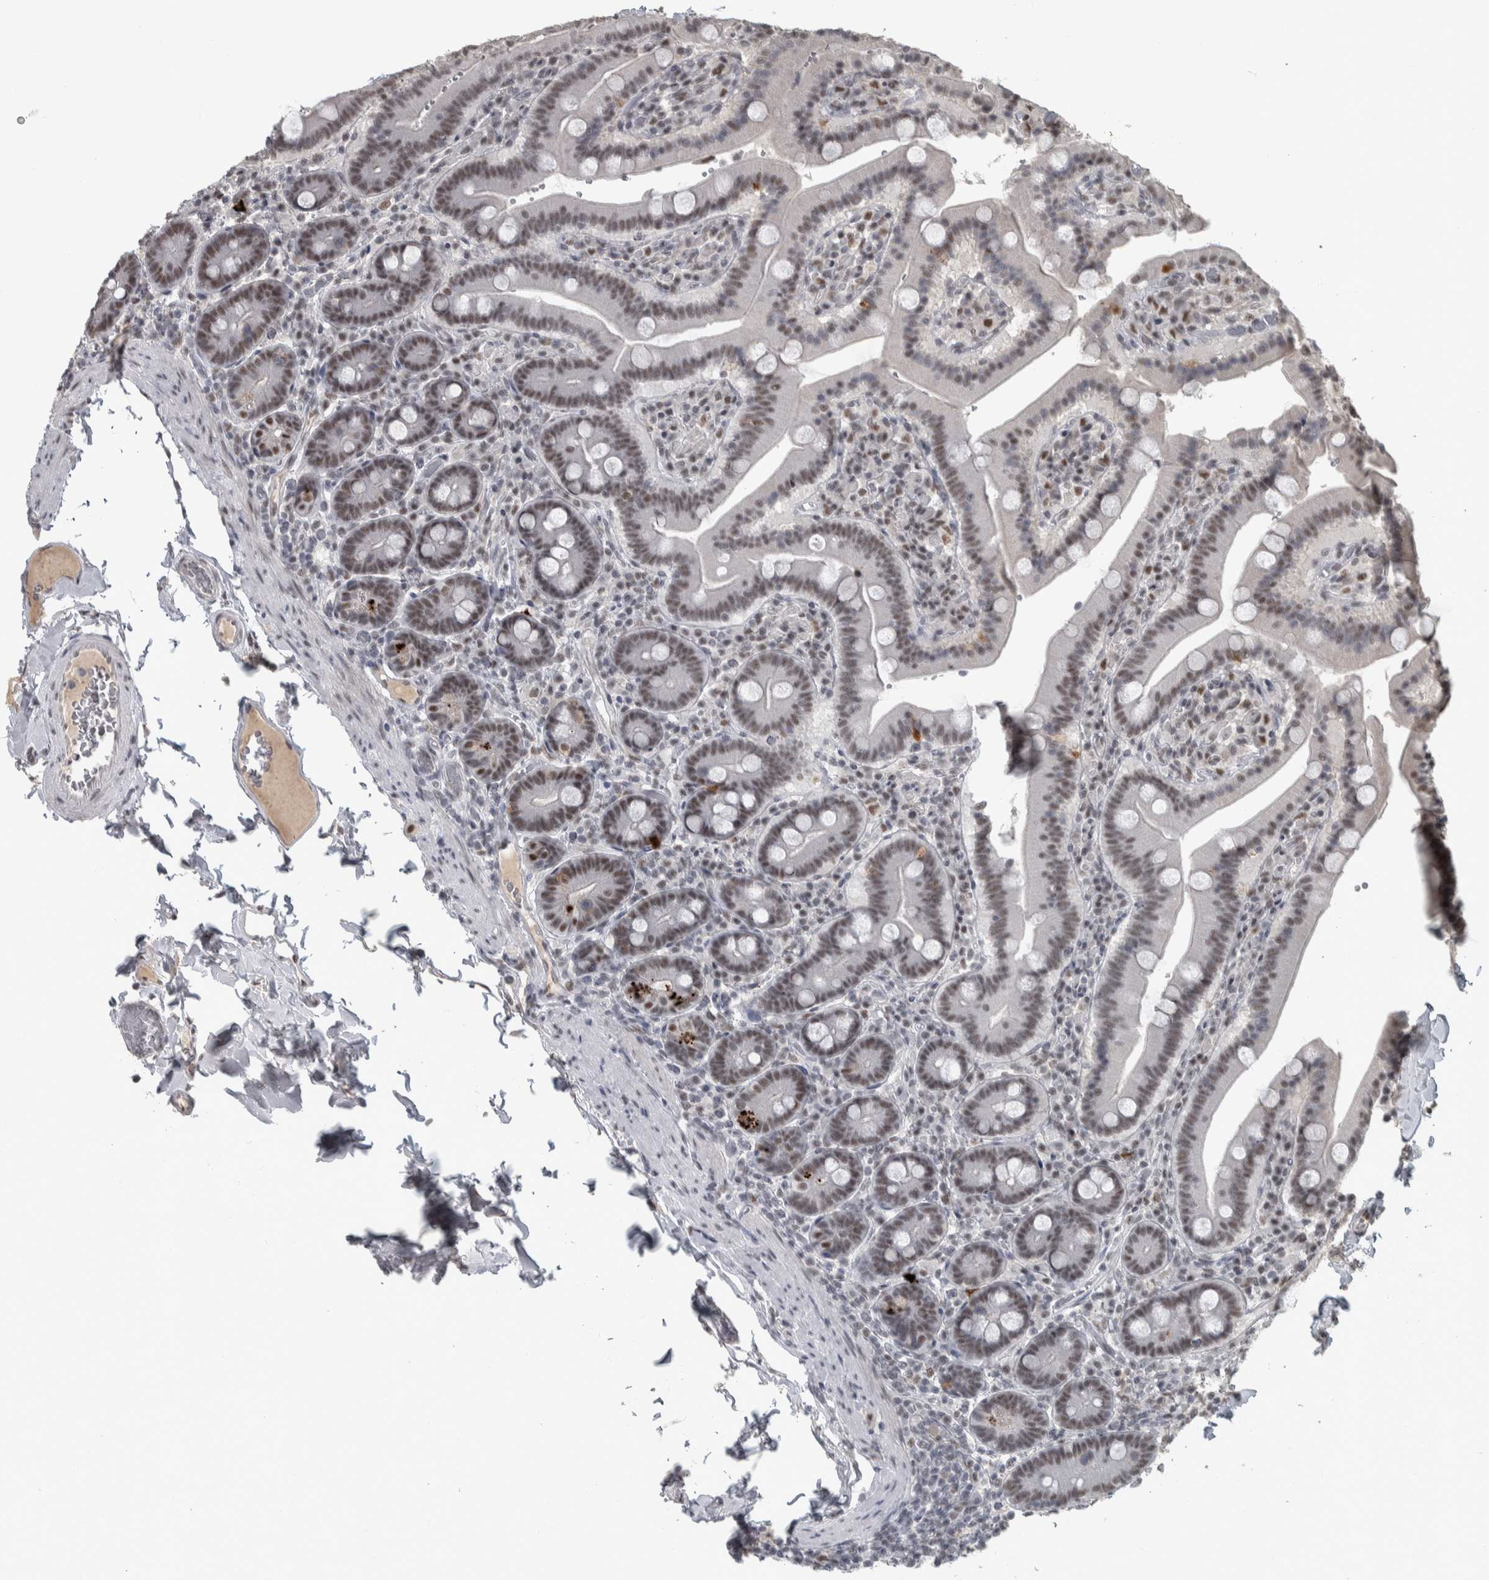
{"staining": {"intensity": "moderate", "quantity": ">75%", "location": "nuclear"}, "tissue": "duodenum", "cell_type": "Glandular cells", "image_type": "normal", "snomed": [{"axis": "morphology", "description": "Normal tissue, NOS"}, {"axis": "topography", "description": "Duodenum"}], "caption": "Human duodenum stained for a protein (brown) displays moderate nuclear positive expression in about >75% of glandular cells.", "gene": "DDX42", "patient": {"sex": "female", "age": 62}}